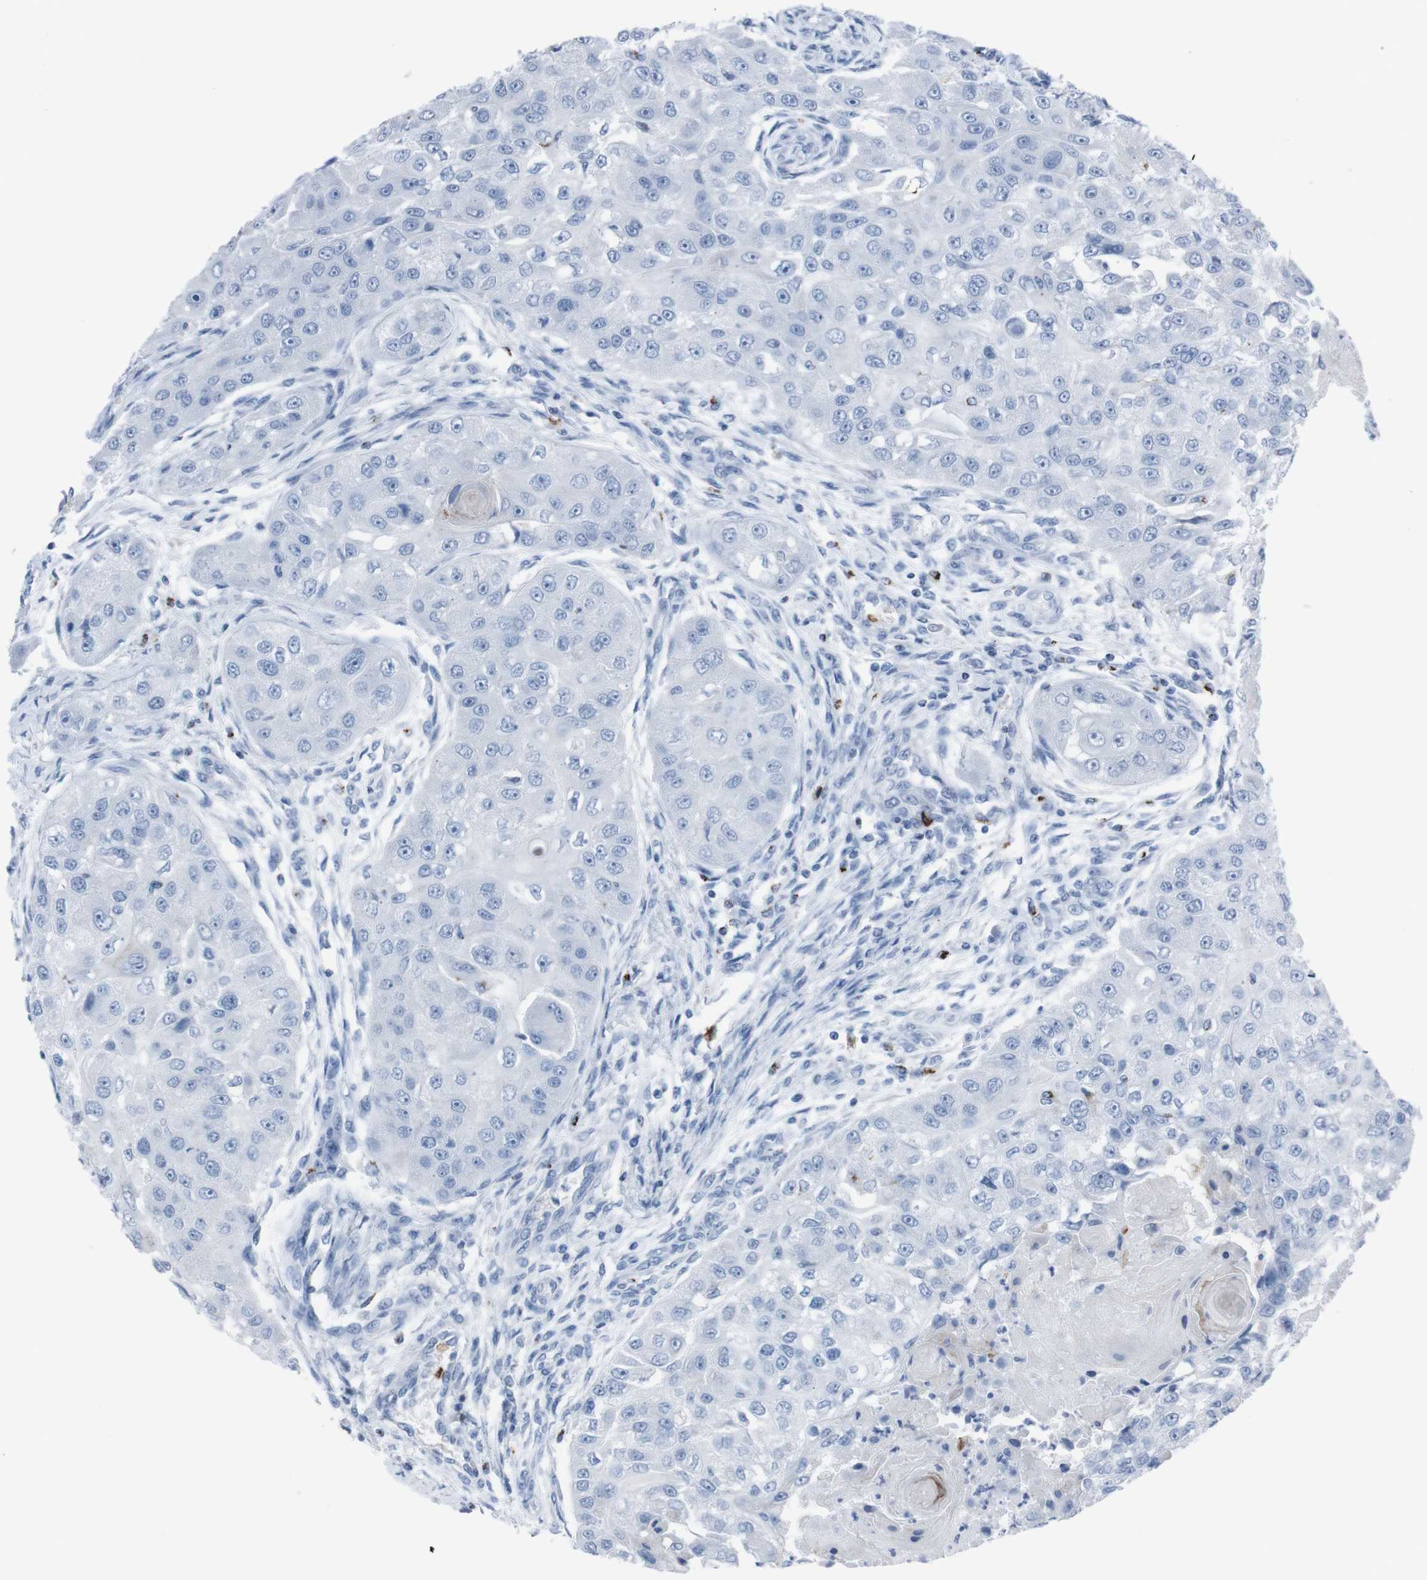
{"staining": {"intensity": "negative", "quantity": "none", "location": "none"}, "tissue": "head and neck cancer", "cell_type": "Tumor cells", "image_type": "cancer", "snomed": [{"axis": "morphology", "description": "Normal tissue, NOS"}, {"axis": "morphology", "description": "Squamous cell carcinoma, NOS"}, {"axis": "topography", "description": "Skeletal muscle"}, {"axis": "topography", "description": "Head-Neck"}], "caption": "Immunohistochemistry (IHC) image of head and neck squamous cell carcinoma stained for a protein (brown), which displays no positivity in tumor cells. Nuclei are stained in blue.", "gene": "ST6GAL1", "patient": {"sex": "male", "age": 51}}